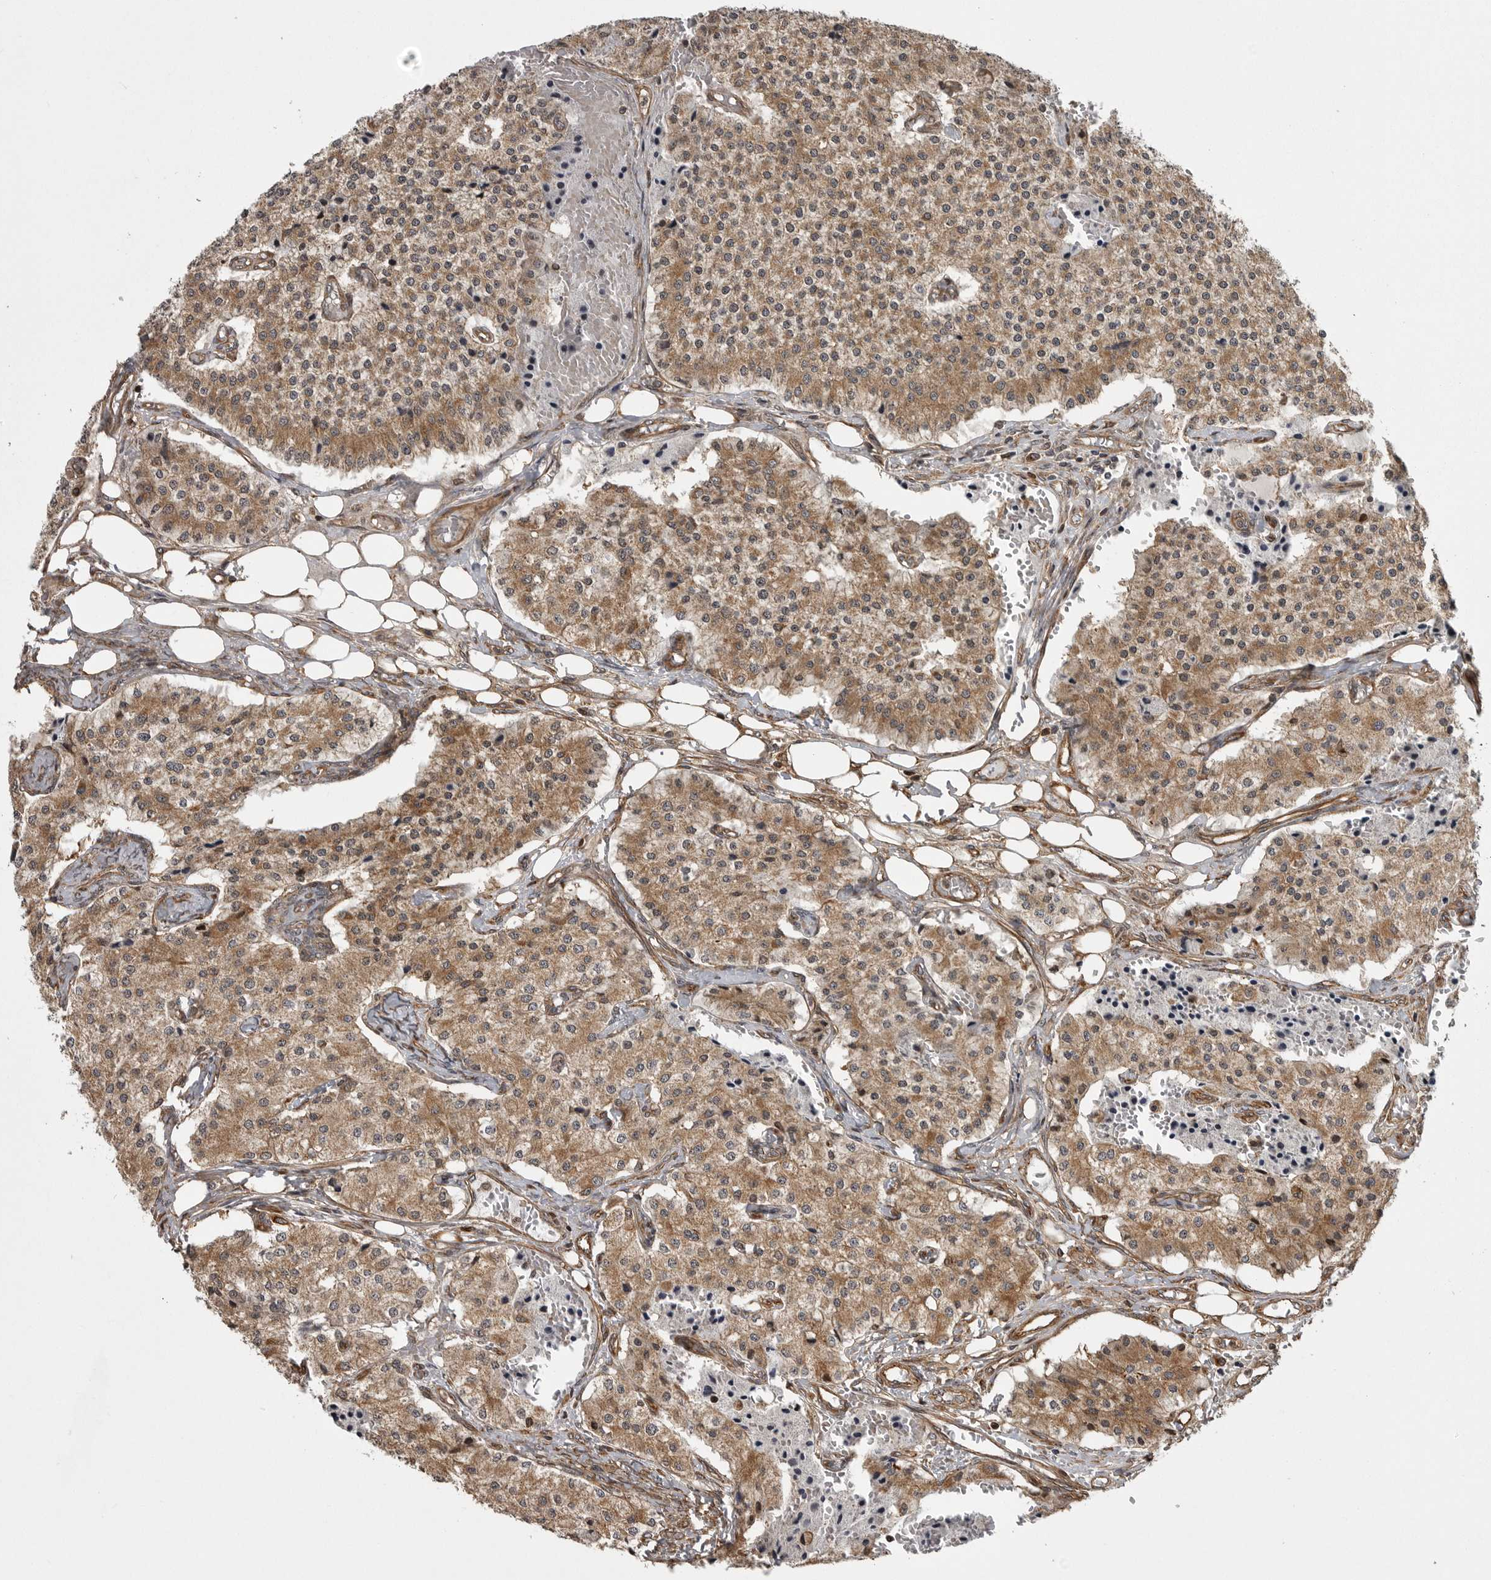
{"staining": {"intensity": "moderate", "quantity": ">75%", "location": "cytoplasmic/membranous"}, "tissue": "carcinoid", "cell_type": "Tumor cells", "image_type": "cancer", "snomed": [{"axis": "morphology", "description": "Carcinoid, malignant, NOS"}, {"axis": "topography", "description": "Colon"}], "caption": "Protein expression by immunohistochemistry (IHC) shows moderate cytoplasmic/membranous staining in approximately >75% of tumor cells in carcinoid. Nuclei are stained in blue.", "gene": "ZNRF1", "patient": {"sex": "female", "age": 52}}